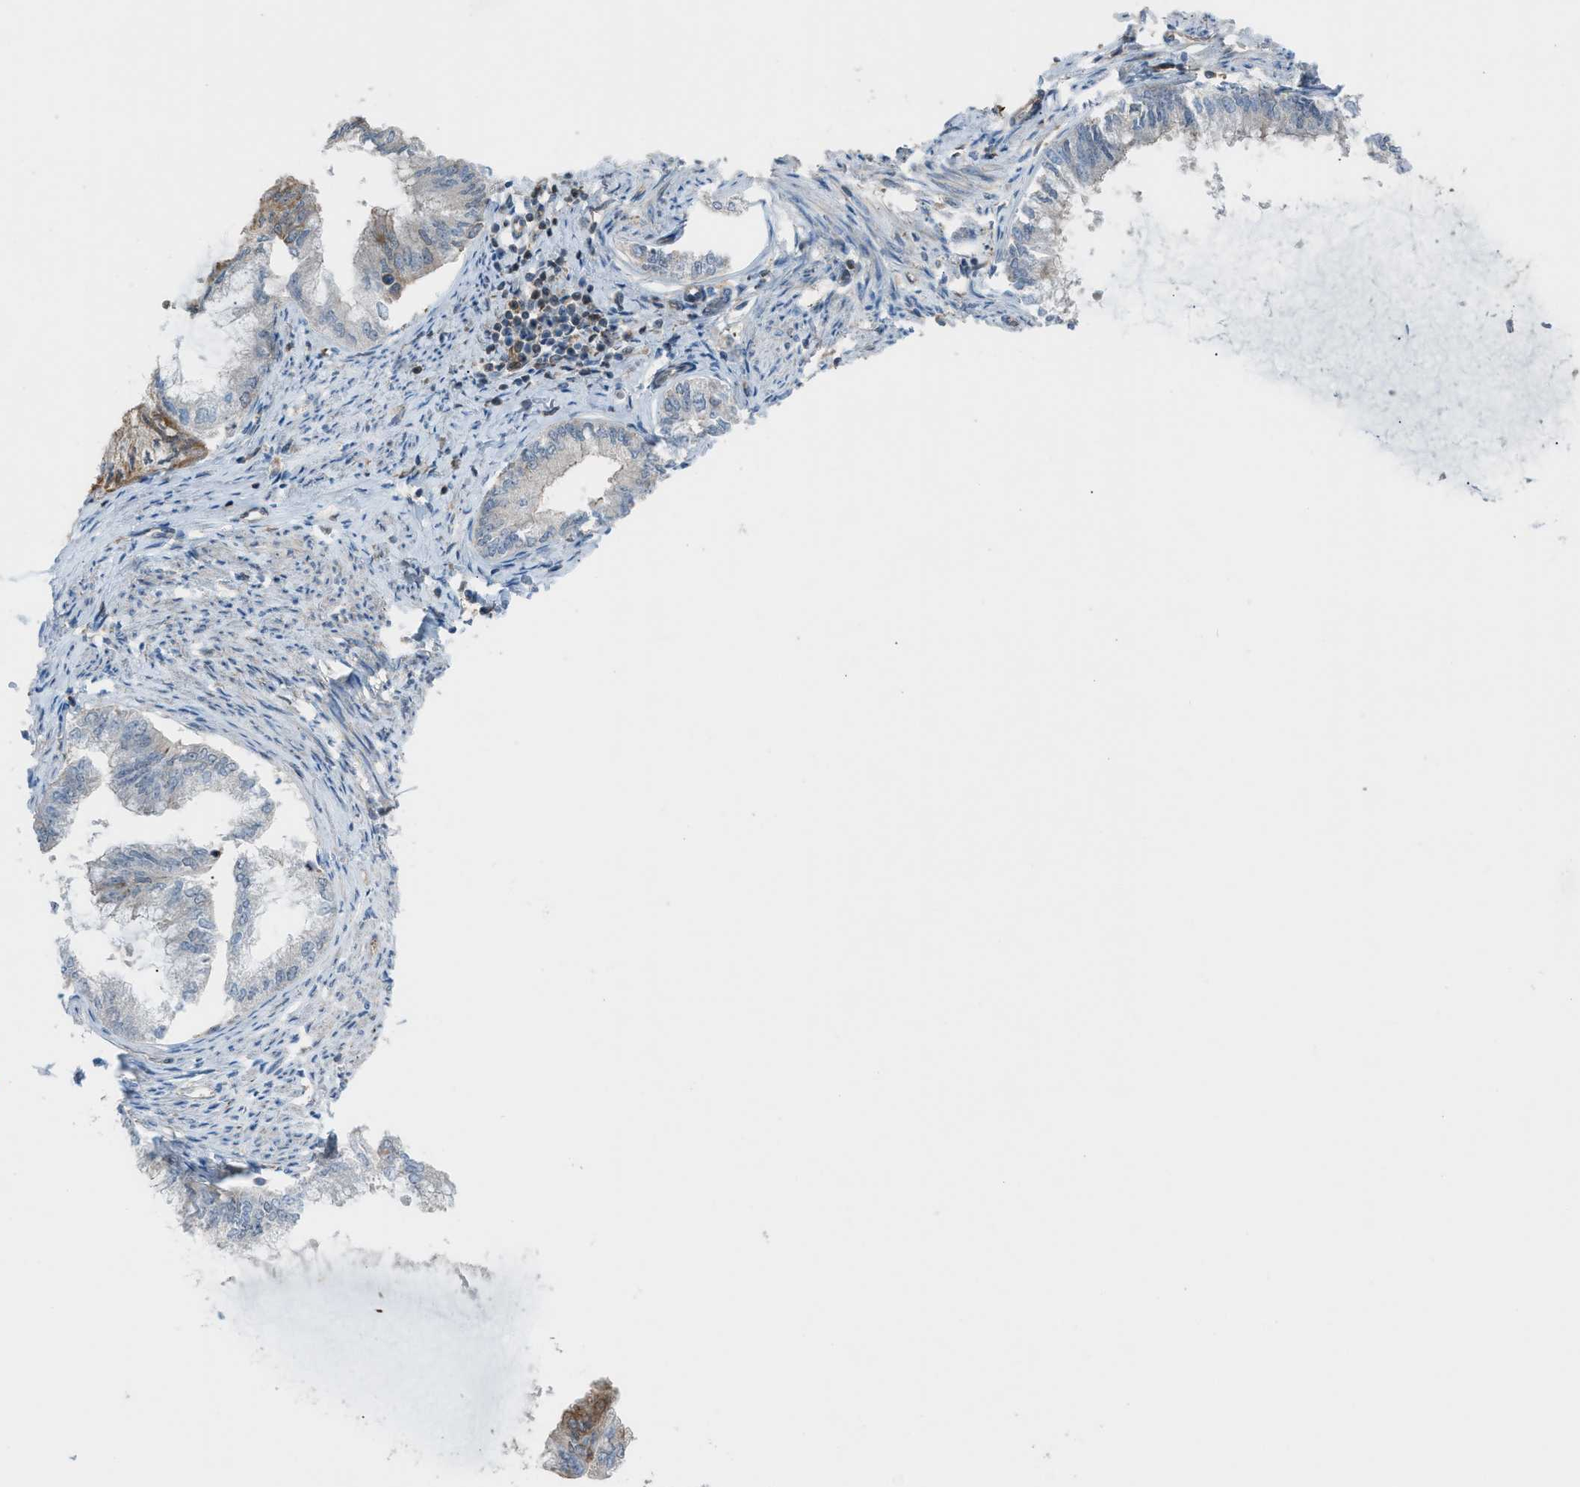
{"staining": {"intensity": "moderate", "quantity": "<25%", "location": "cytoplasmic/membranous"}, "tissue": "endometrial cancer", "cell_type": "Tumor cells", "image_type": "cancer", "snomed": [{"axis": "morphology", "description": "Adenocarcinoma, NOS"}, {"axis": "topography", "description": "Endometrium"}], "caption": "Brown immunohistochemical staining in endometrial cancer displays moderate cytoplasmic/membranous expression in about <25% of tumor cells.", "gene": "DYRK1A", "patient": {"sex": "female", "age": 86}}